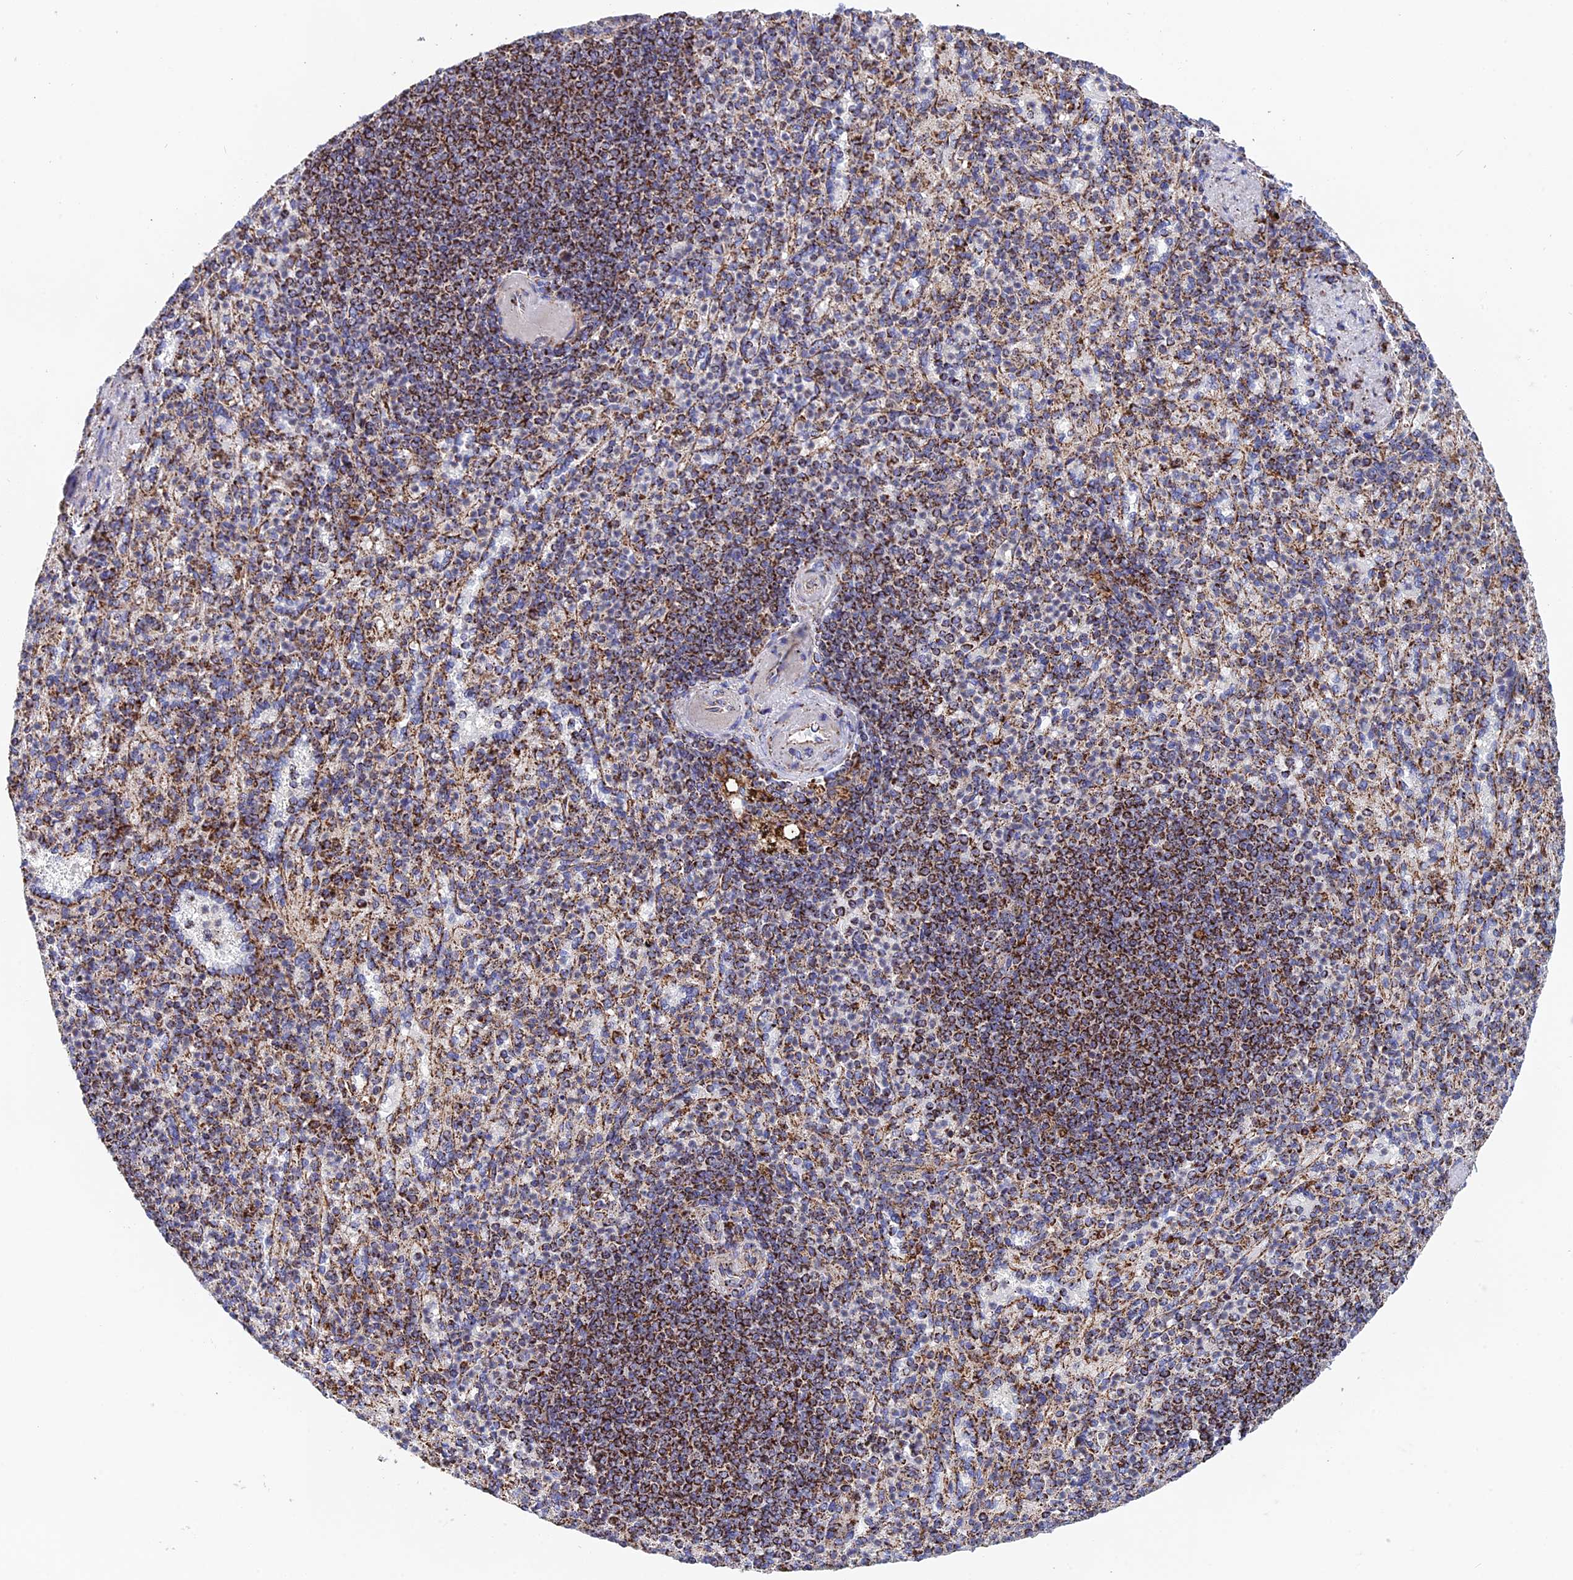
{"staining": {"intensity": "moderate", "quantity": "<25%", "location": "cytoplasmic/membranous"}, "tissue": "spleen", "cell_type": "Cells in red pulp", "image_type": "normal", "snomed": [{"axis": "morphology", "description": "Normal tissue, NOS"}, {"axis": "topography", "description": "Spleen"}], "caption": "Immunohistochemistry (DAB) staining of benign human spleen displays moderate cytoplasmic/membranous protein staining in approximately <25% of cells in red pulp. The protein of interest is stained brown, and the nuclei are stained in blue (DAB (3,3'-diaminobenzidine) IHC with brightfield microscopy, high magnification).", "gene": "NDUFA5", "patient": {"sex": "female", "age": 74}}